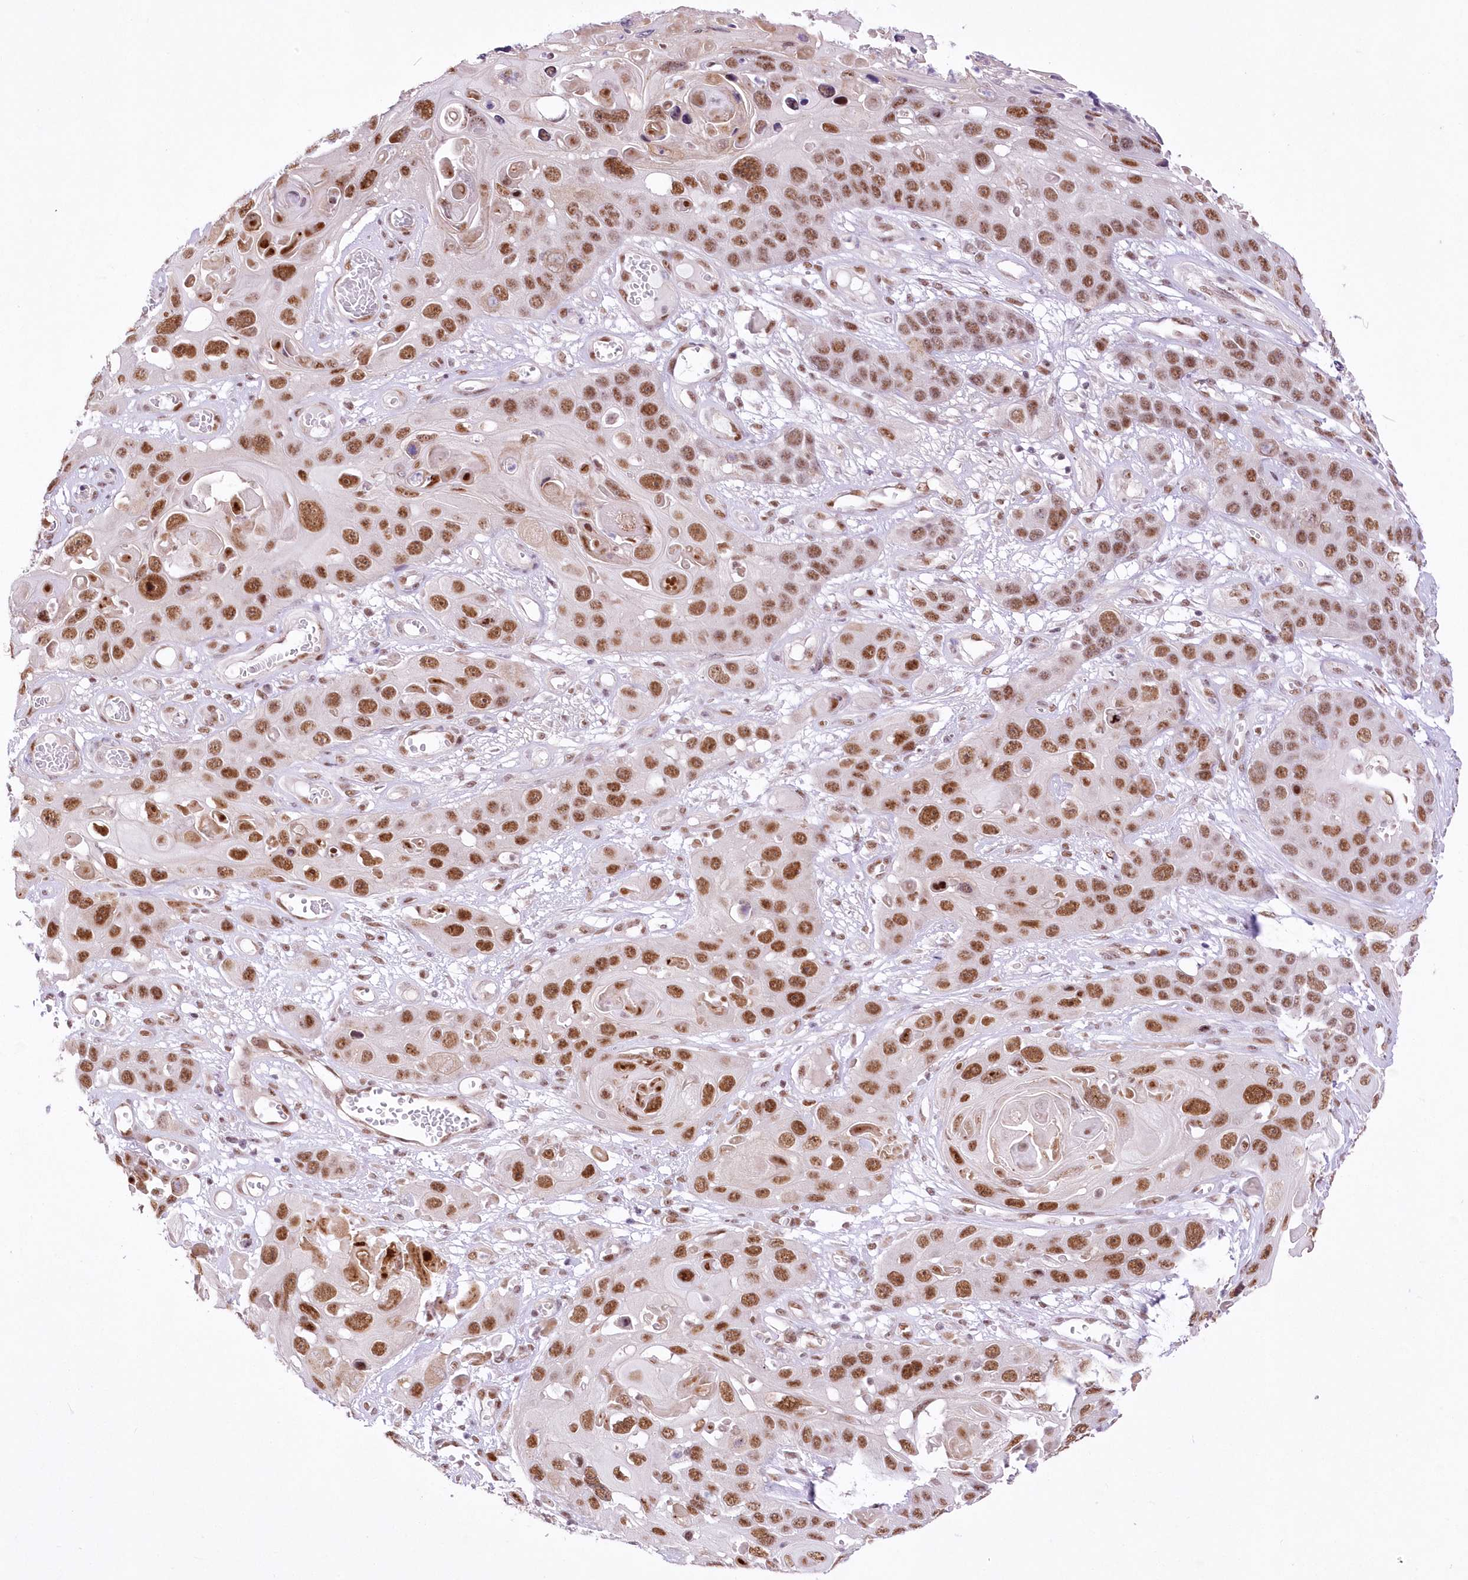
{"staining": {"intensity": "strong", "quantity": ">75%", "location": "nuclear"}, "tissue": "skin cancer", "cell_type": "Tumor cells", "image_type": "cancer", "snomed": [{"axis": "morphology", "description": "Squamous cell carcinoma, NOS"}, {"axis": "topography", "description": "Skin"}], "caption": "IHC (DAB) staining of skin cancer (squamous cell carcinoma) shows strong nuclear protein positivity in approximately >75% of tumor cells.", "gene": "NSUN2", "patient": {"sex": "male", "age": 55}}